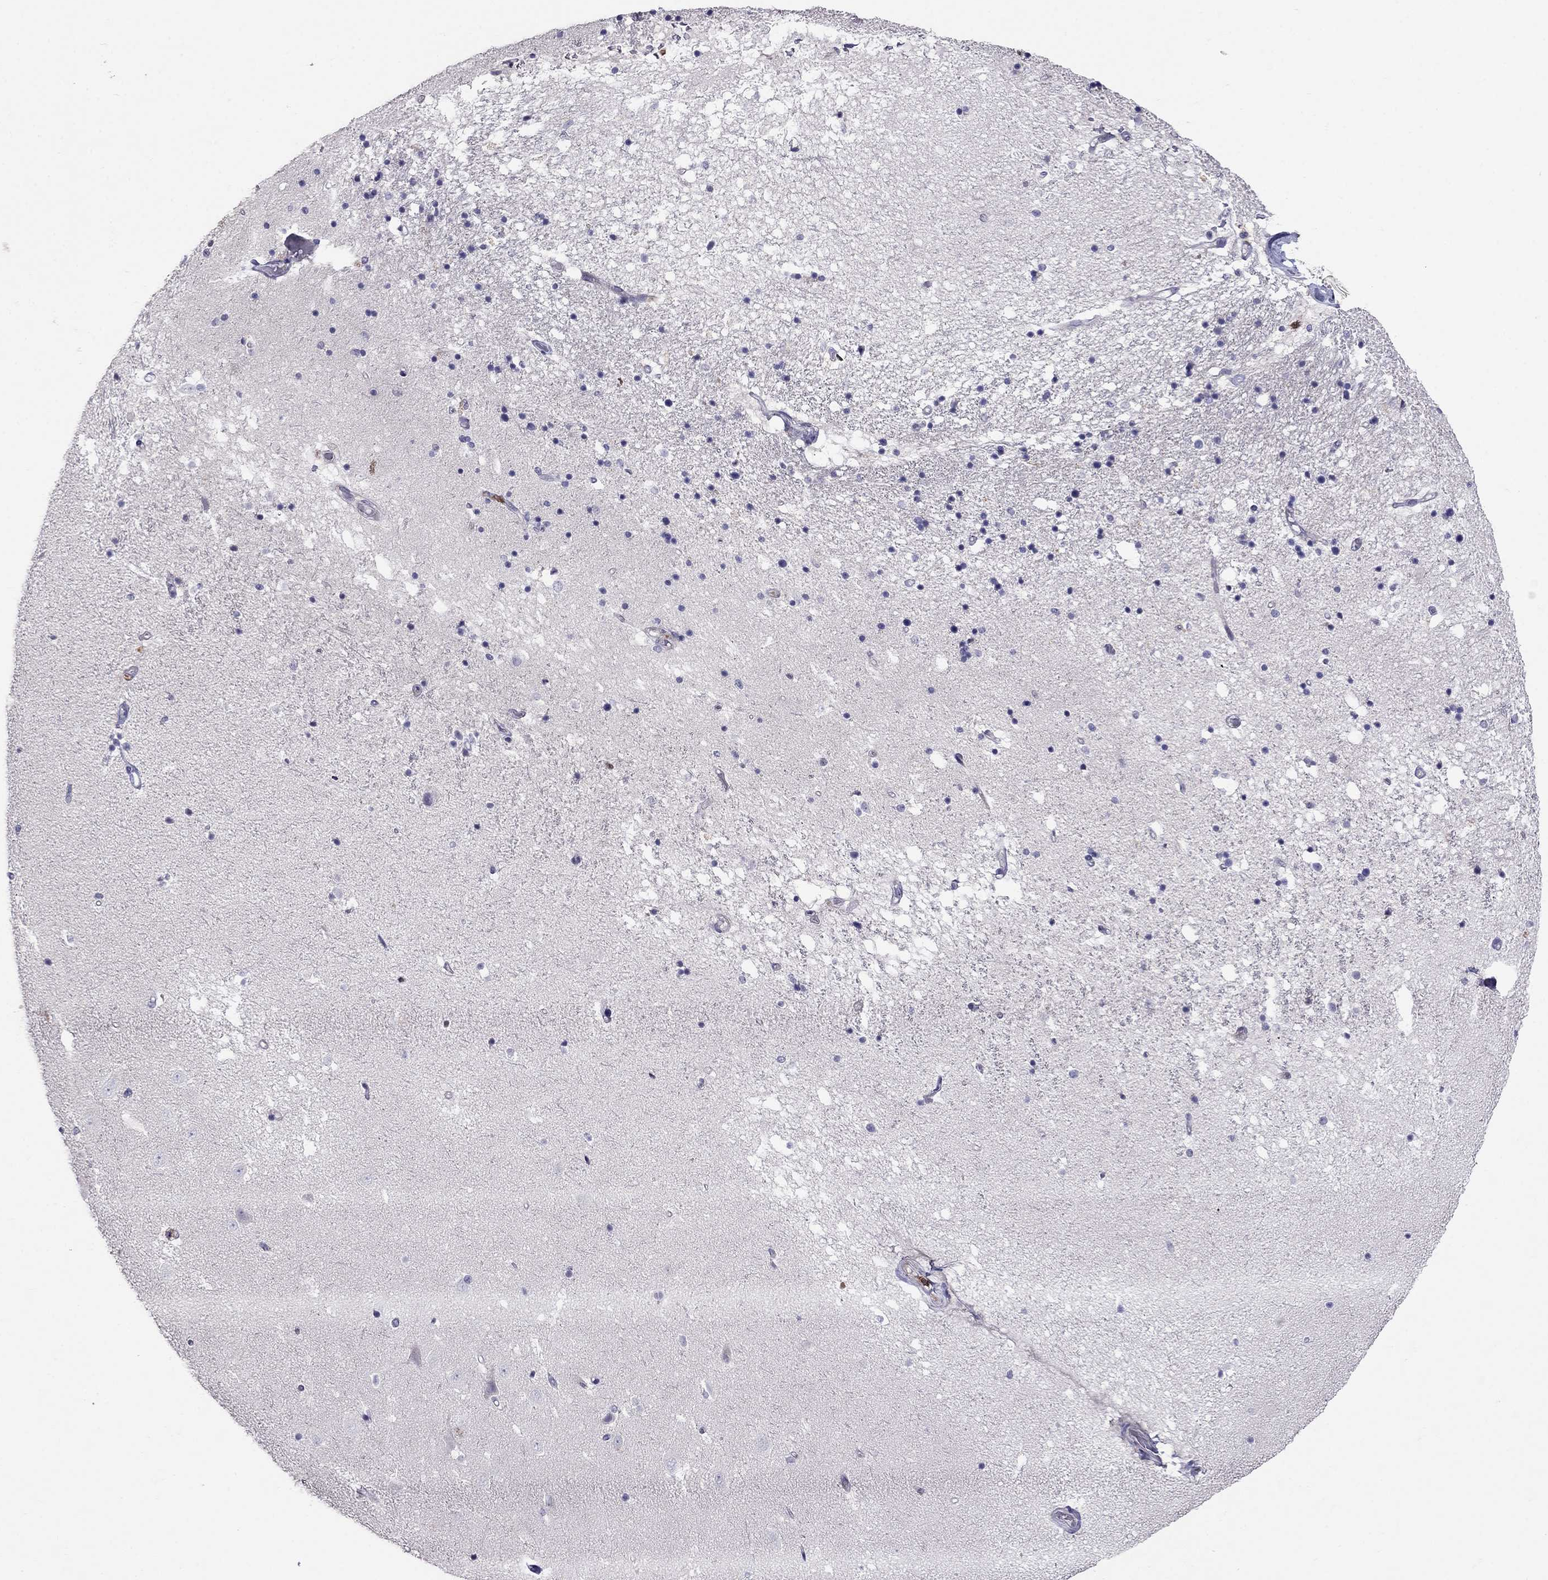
{"staining": {"intensity": "negative", "quantity": "none", "location": "none"}, "tissue": "hippocampus", "cell_type": "Glial cells", "image_type": "normal", "snomed": [{"axis": "morphology", "description": "Normal tissue, NOS"}, {"axis": "topography", "description": "Hippocampus"}], "caption": "Immunohistochemistry micrograph of unremarkable human hippocampus stained for a protein (brown), which reveals no staining in glial cells. (DAB immunohistochemistry visualized using brightfield microscopy, high magnification).", "gene": "SPINT4", "patient": {"sex": "male", "age": 49}}